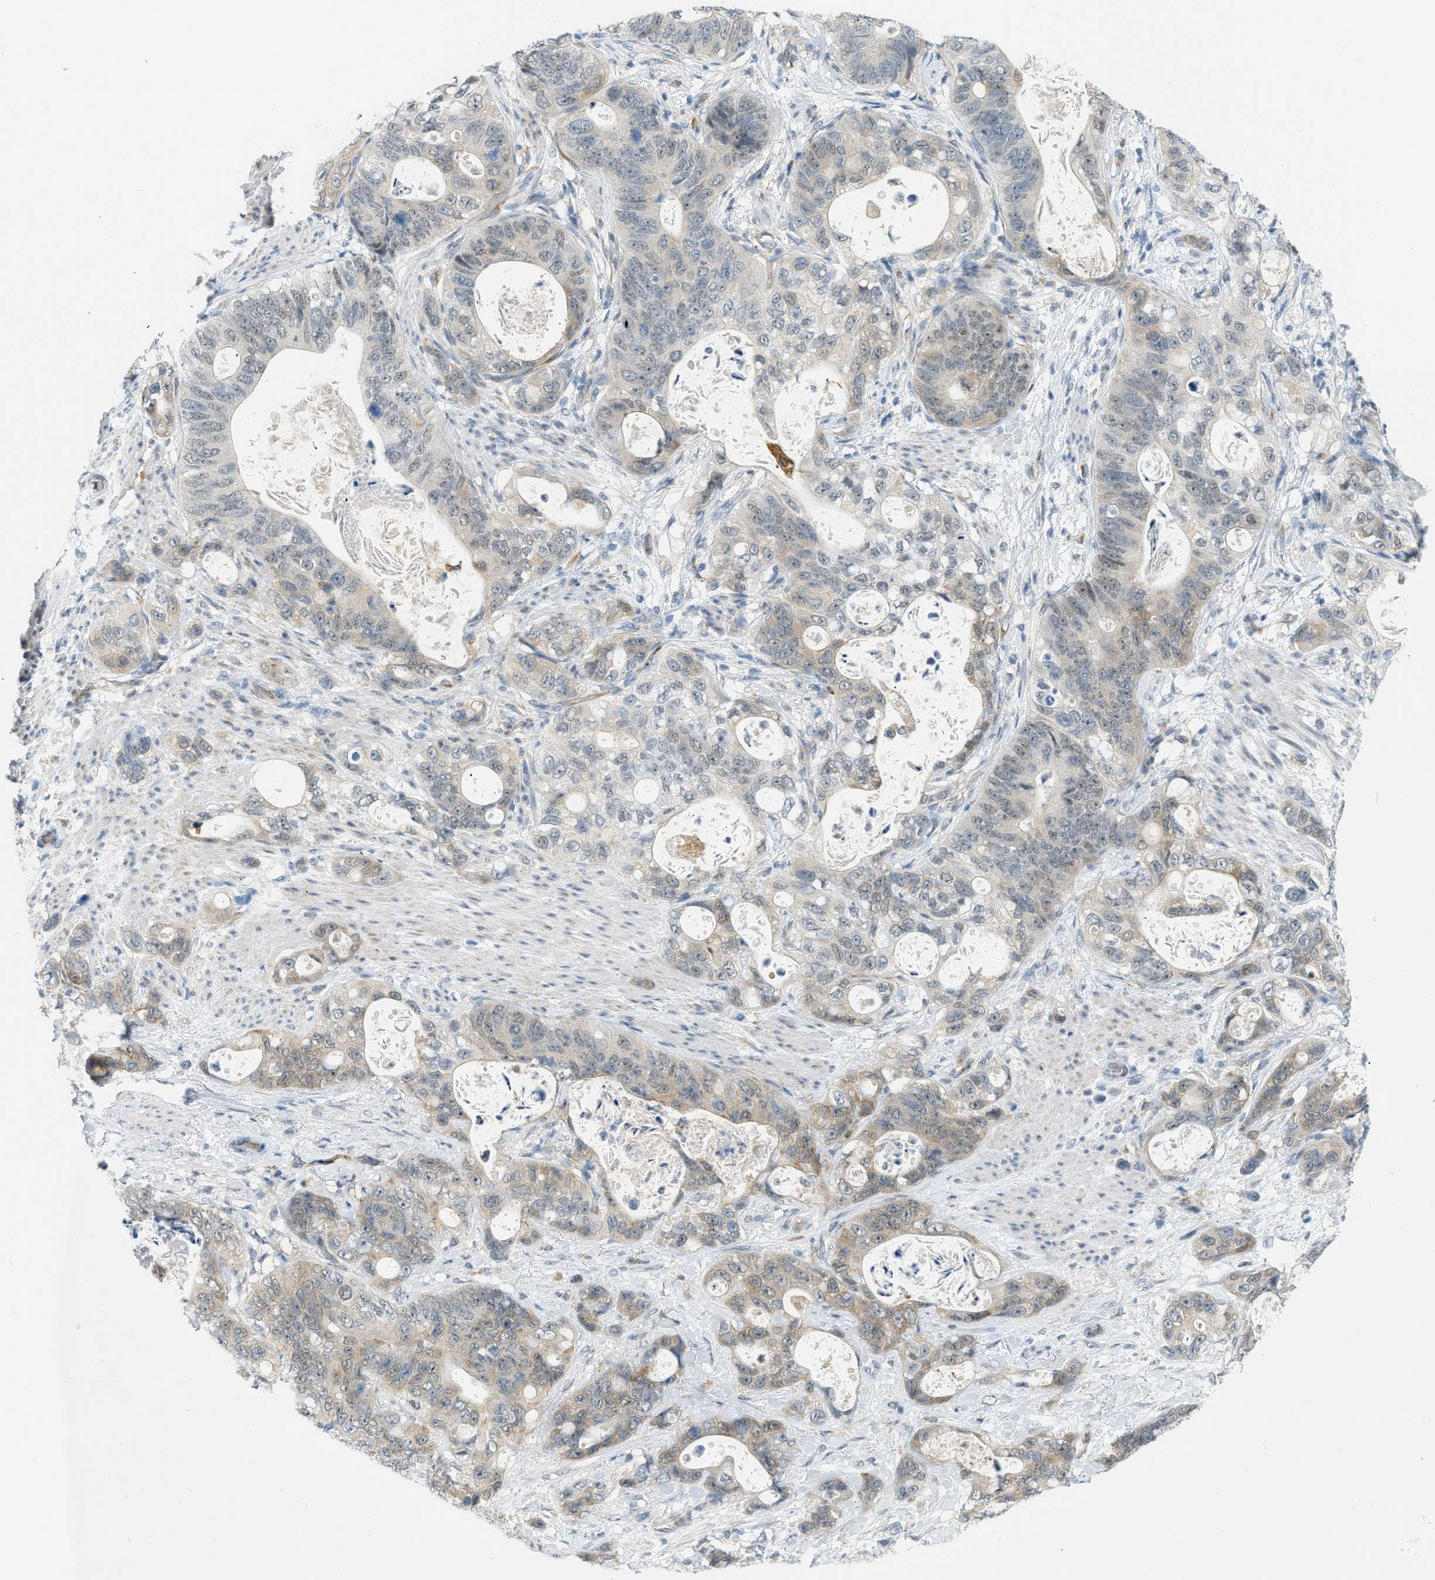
{"staining": {"intensity": "weak", "quantity": ">75%", "location": "cytoplasmic/membranous"}, "tissue": "stomach cancer", "cell_type": "Tumor cells", "image_type": "cancer", "snomed": [{"axis": "morphology", "description": "Normal tissue, NOS"}, {"axis": "morphology", "description": "Adenocarcinoma, NOS"}, {"axis": "topography", "description": "Stomach"}], "caption": "This photomicrograph displays adenocarcinoma (stomach) stained with immunohistochemistry (IHC) to label a protein in brown. The cytoplasmic/membranous of tumor cells show weak positivity for the protein. Nuclei are counter-stained blue.", "gene": "ZNF408", "patient": {"sex": "female", "age": 89}}